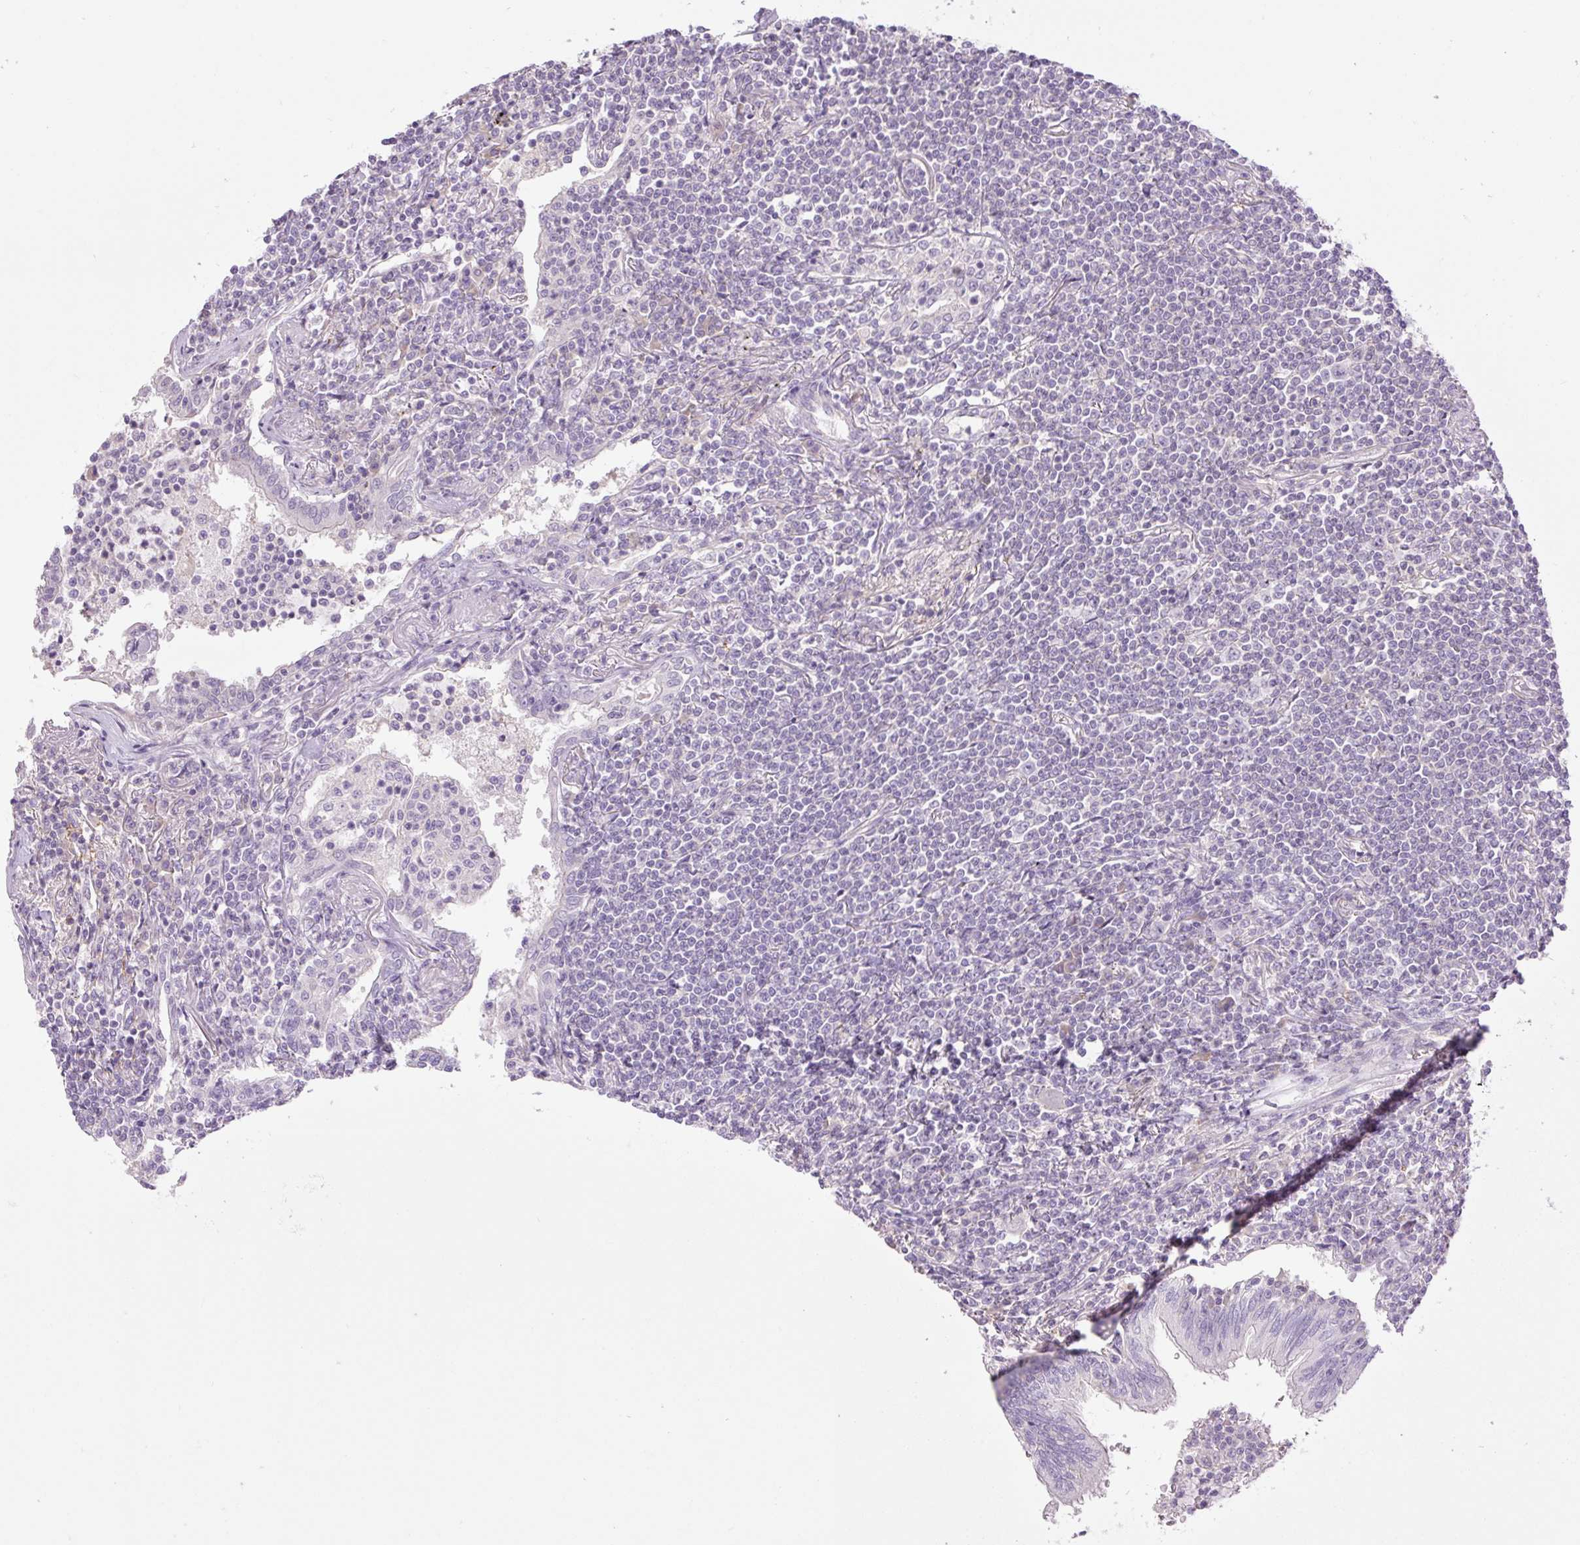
{"staining": {"intensity": "negative", "quantity": "none", "location": "none"}, "tissue": "lymphoma", "cell_type": "Tumor cells", "image_type": "cancer", "snomed": [{"axis": "morphology", "description": "Malignant lymphoma, non-Hodgkin's type, Low grade"}, {"axis": "topography", "description": "Lung"}], "caption": "Low-grade malignant lymphoma, non-Hodgkin's type was stained to show a protein in brown. There is no significant expression in tumor cells. The staining was performed using DAB (3,3'-diaminobenzidine) to visualize the protein expression in brown, while the nuclei were stained in blue with hematoxylin (Magnification: 20x).", "gene": "GRID2", "patient": {"sex": "female", "age": 71}}